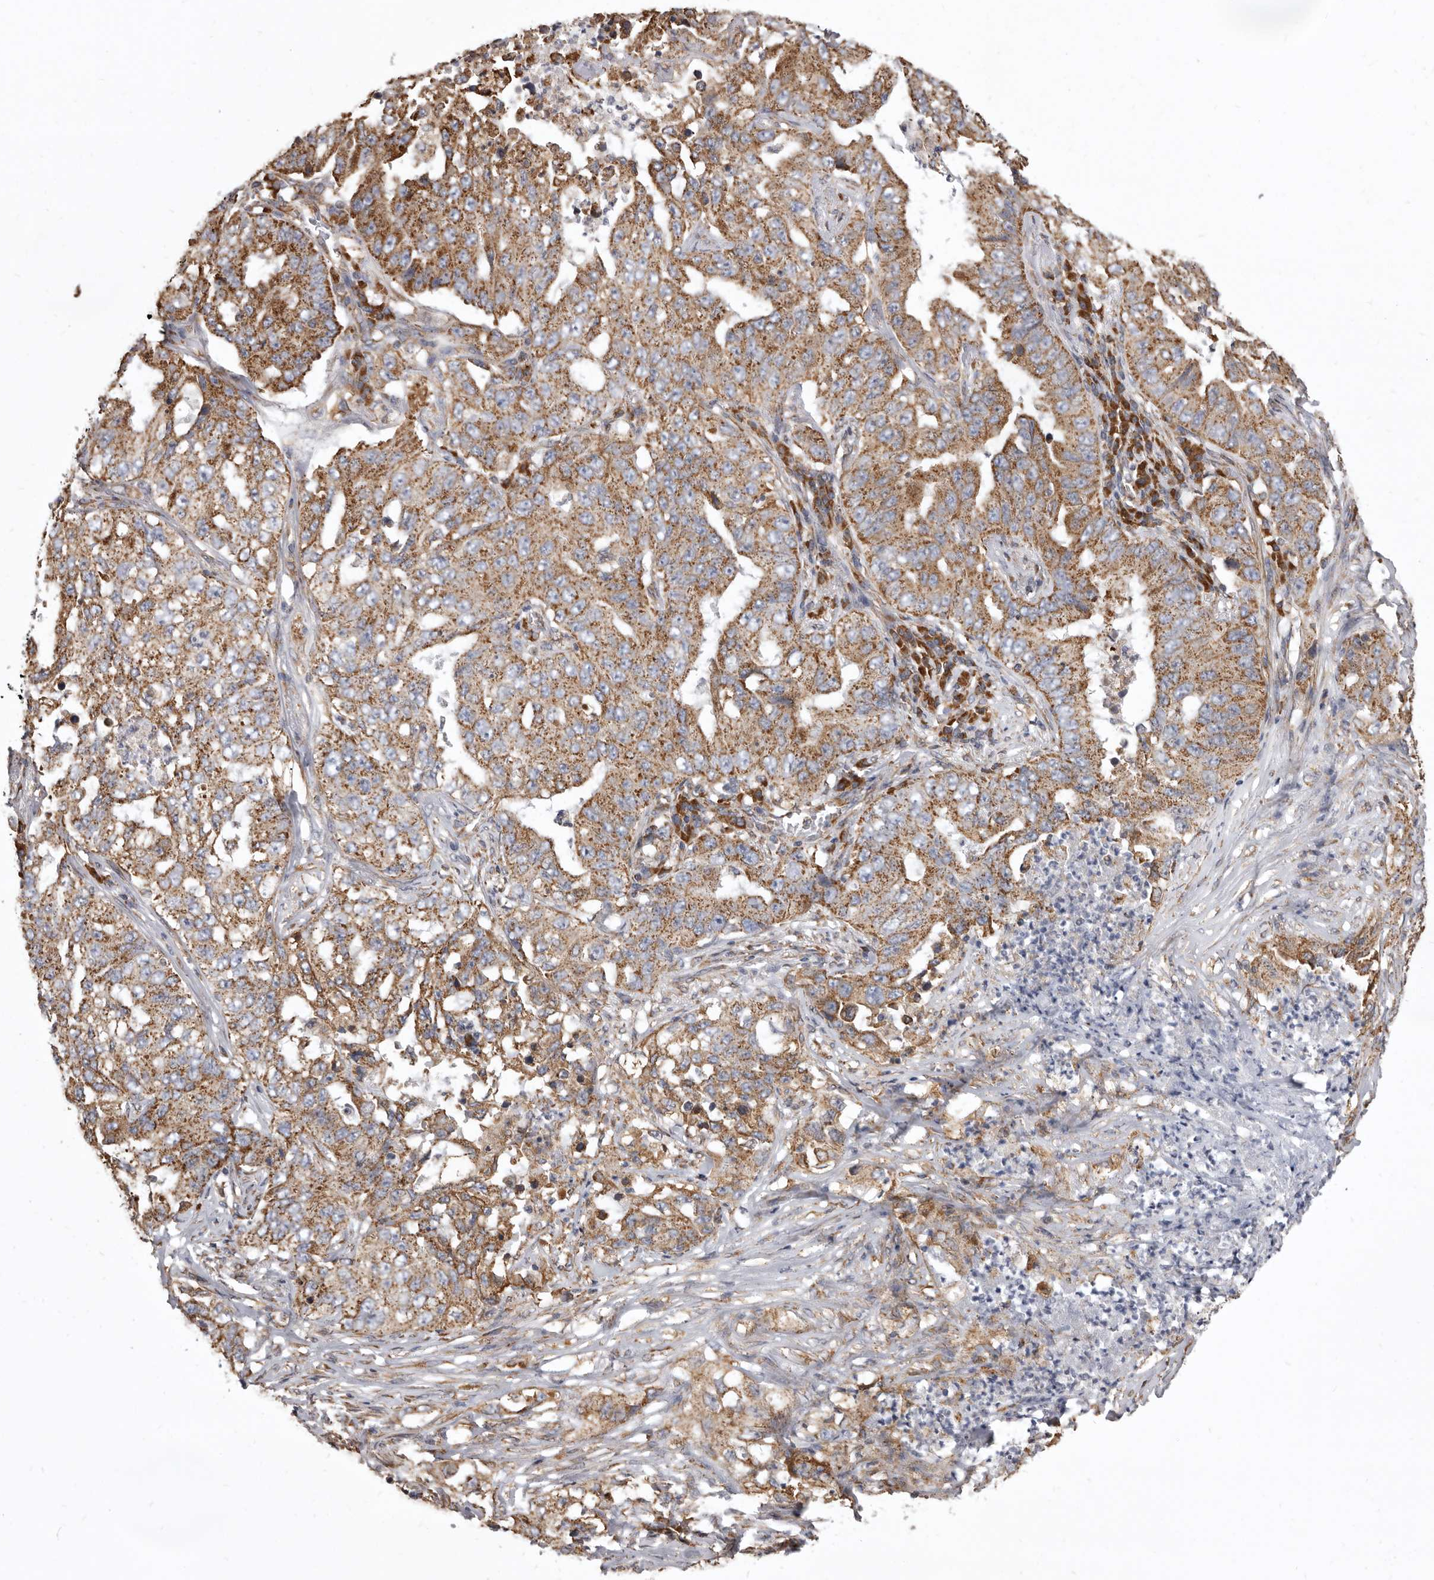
{"staining": {"intensity": "moderate", "quantity": ">75%", "location": "cytoplasmic/membranous"}, "tissue": "lung cancer", "cell_type": "Tumor cells", "image_type": "cancer", "snomed": [{"axis": "morphology", "description": "Adenocarcinoma, NOS"}, {"axis": "topography", "description": "Lung"}], "caption": "Lung cancer (adenocarcinoma) stained for a protein (brown) shows moderate cytoplasmic/membranous positive expression in approximately >75% of tumor cells.", "gene": "CDK5RAP3", "patient": {"sex": "female", "age": 51}}